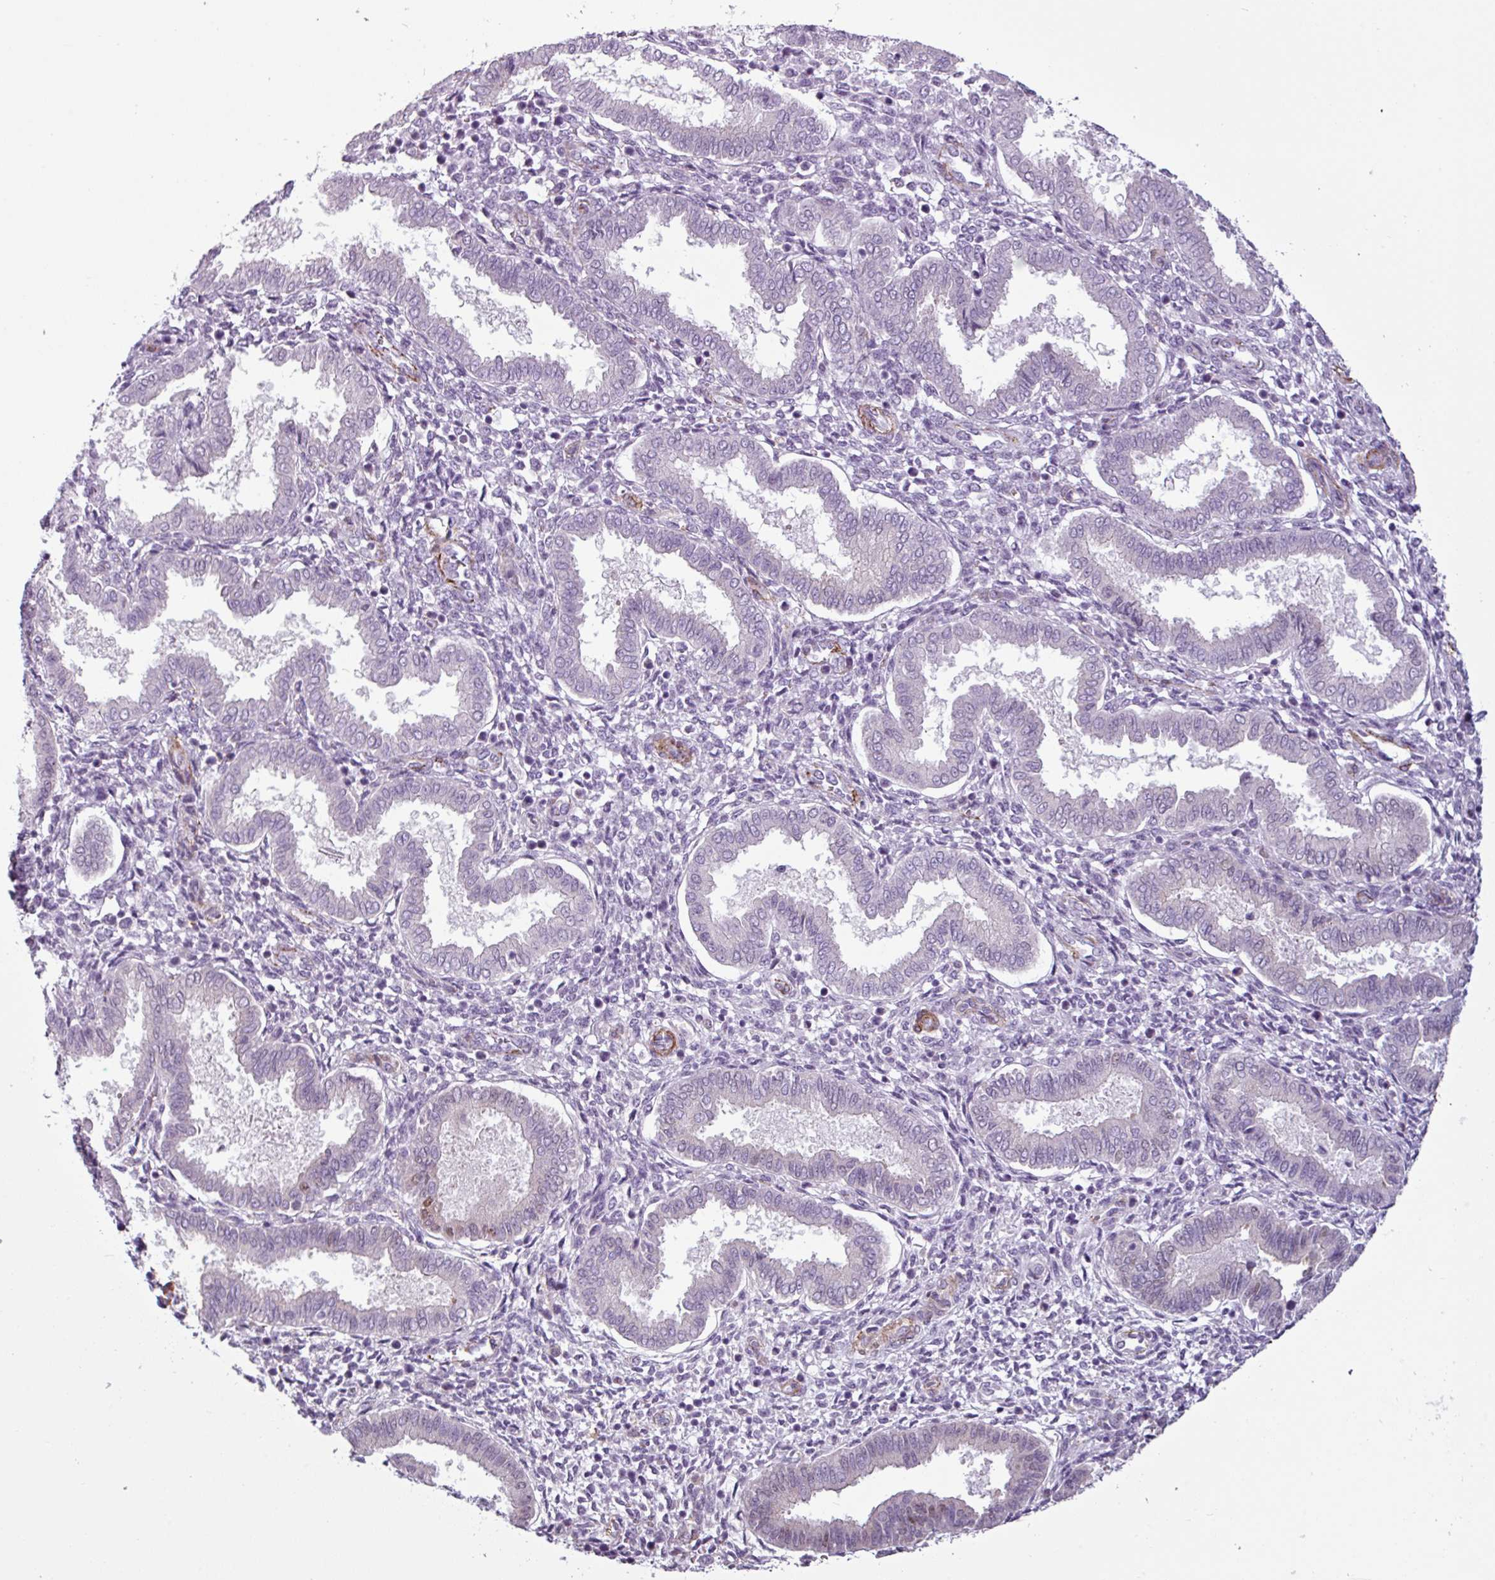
{"staining": {"intensity": "negative", "quantity": "none", "location": "none"}, "tissue": "endometrium", "cell_type": "Cells in endometrial stroma", "image_type": "normal", "snomed": [{"axis": "morphology", "description": "Normal tissue, NOS"}, {"axis": "topography", "description": "Endometrium"}], "caption": "High magnification brightfield microscopy of unremarkable endometrium stained with DAB (brown) and counterstained with hematoxylin (blue): cells in endometrial stroma show no significant expression. Brightfield microscopy of immunohistochemistry (IHC) stained with DAB (brown) and hematoxylin (blue), captured at high magnification.", "gene": "ATP10A", "patient": {"sex": "female", "age": 24}}